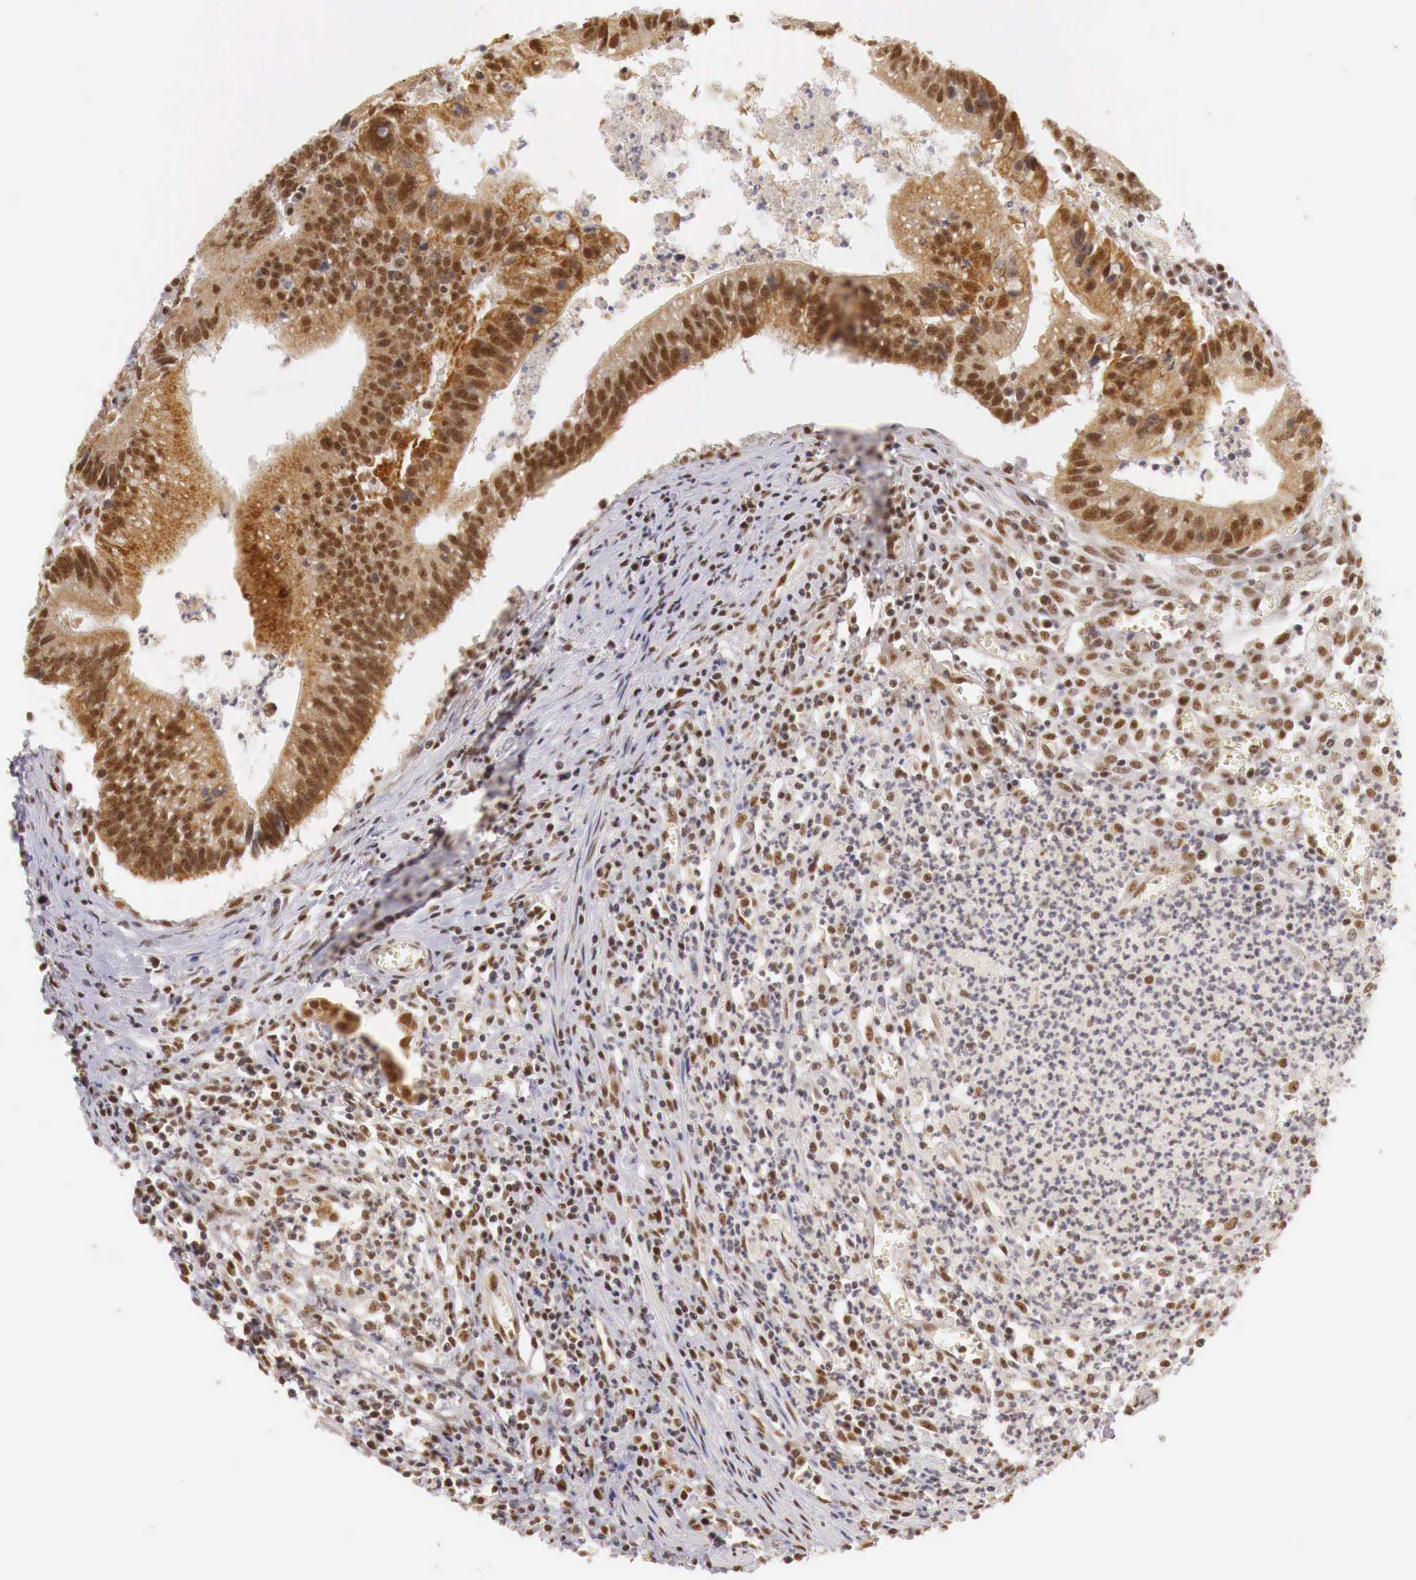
{"staining": {"intensity": "strong", "quantity": ">75%", "location": "cytoplasmic/membranous,nuclear"}, "tissue": "colorectal cancer", "cell_type": "Tumor cells", "image_type": "cancer", "snomed": [{"axis": "morphology", "description": "Adenocarcinoma, NOS"}, {"axis": "topography", "description": "Rectum"}], "caption": "The photomicrograph exhibits immunohistochemical staining of colorectal cancer. There is strong cytoplasmic/membranous and nuclear expression is present in about >75% of tumor cells.", "gene": "GPKOW", "patient": {"sex": "female", "age": 81}}